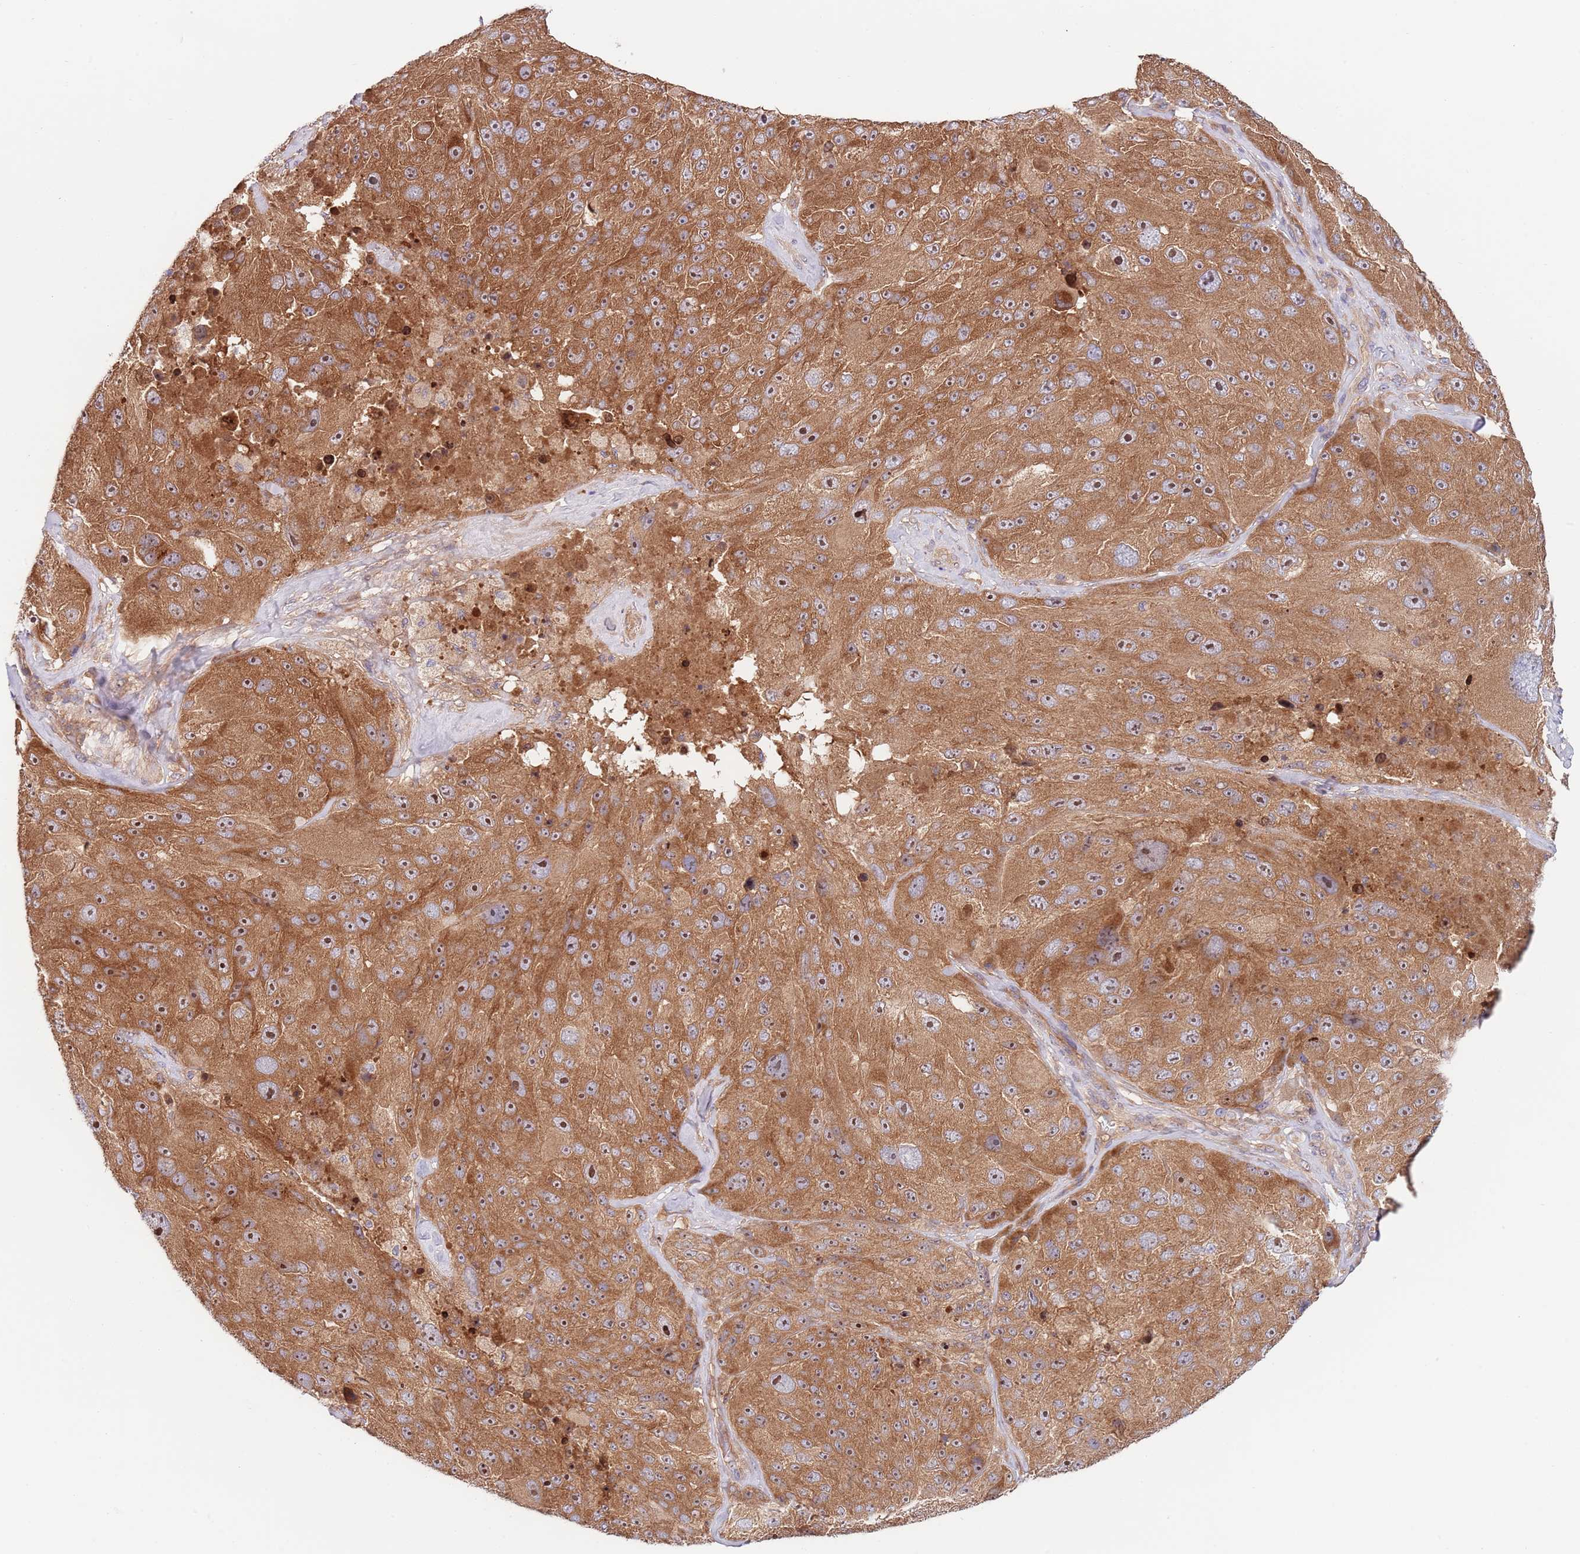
{"staining": {"intensity": "moderate", "quantity": ">75%", "location": "cytoplasmic/membranous,nuclear"}, "tissue": "melanoma", "cell_type": "Tumor cells", "image_type": "cancer", "snomed": [{"axis": "morphology", "description": "Malignant melanoma, Metastatic site"}, {"axis": "topography", "description": "Lymph node"}], "caption": "IHC image of human melanoma stained for a protein (brown), which displays medium levels of moderate cytoplasmic/membranous and nuclear positivity in about >75% of tumor cells.", "gene": "EIF3F", "patient": {"sex": "male", "age": 62}}